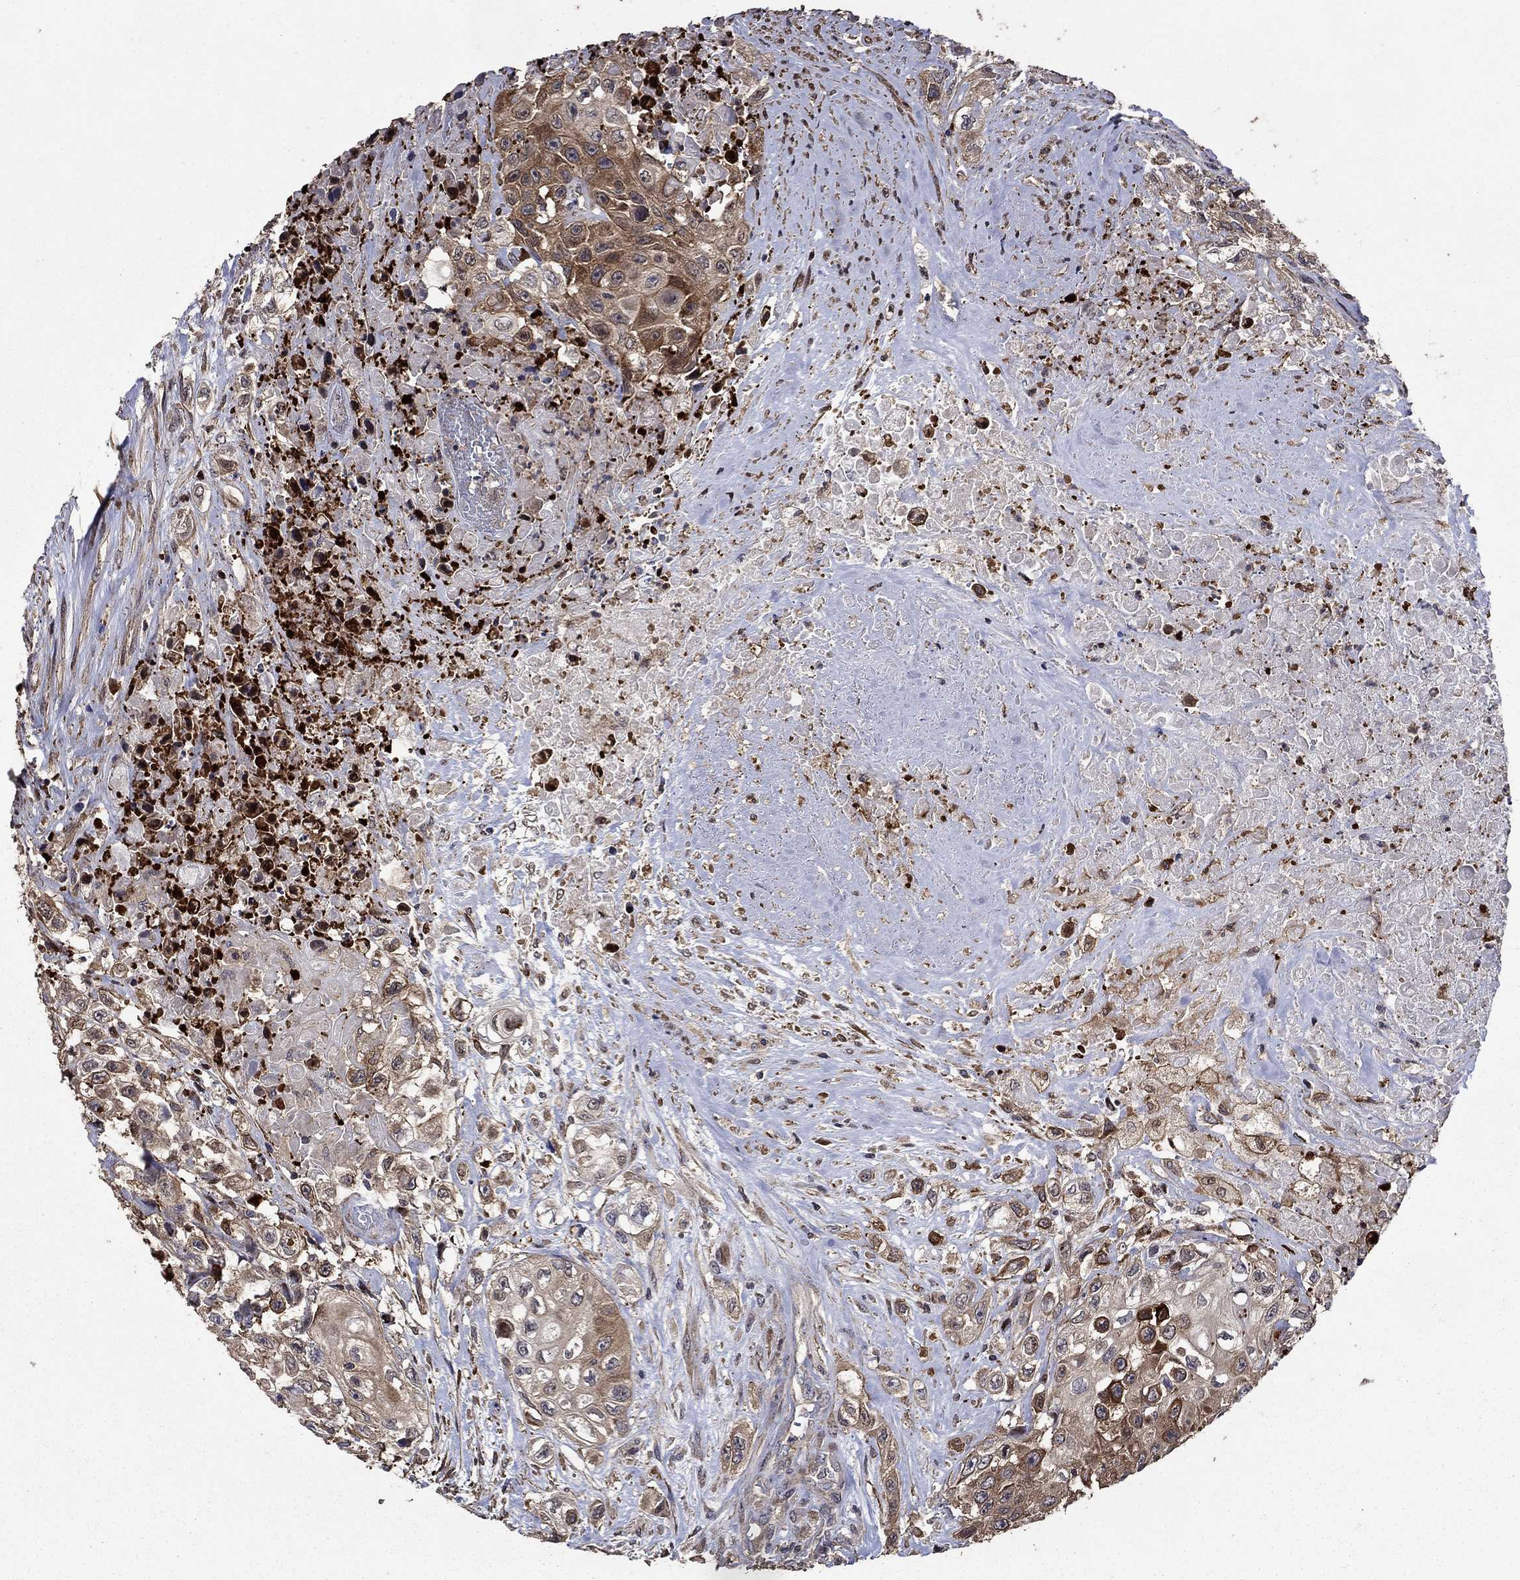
{"staining": {"intensity": "moderate", "quantity": "25%-75%", "location": "cytoplasmic/membranous"}, "tissue": "urothelial cancer", "cell_type": "Tumor cells", "image_type": "cancer", "snomed": [{"axis": "morphology", "description": "Urothelial carcinoma, High grade"}, {"axis": "topography", "description": "Urinary bladder"}], "caption": "Urothelial cancer stained with immunohistochemistry shows moderate cytoplasmic/membranous staining in about 25%-75% of tumor cells.", "gene": "DVL1", "patient": {"sex": "female", "age": 56}}